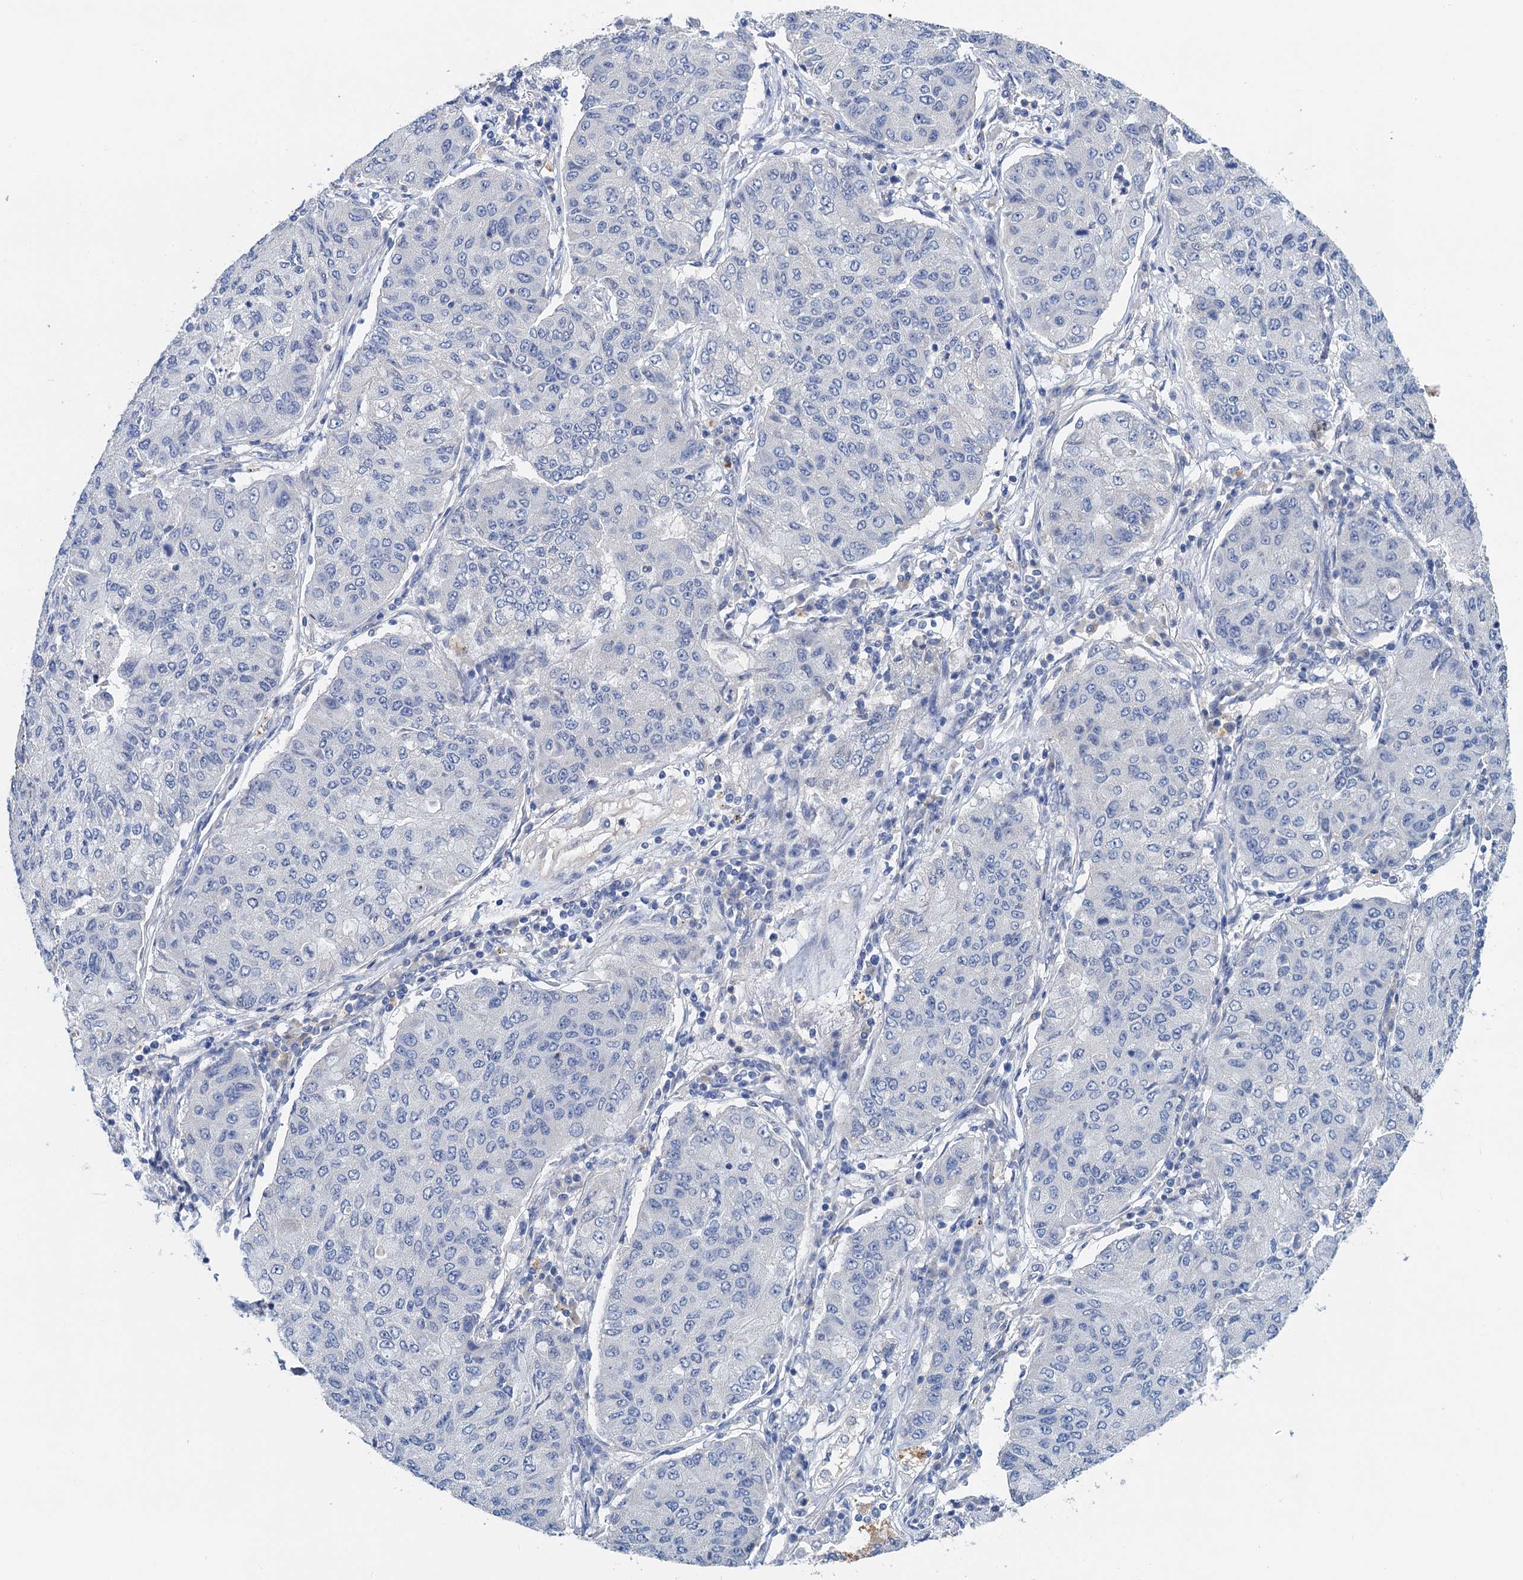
{"staining": {"intensity": "negative", "quantity": "none", "location": "none"}, "tissue": "lung cancer", "cell_type": "Tumor cells", "image_type": "cancer", "snomed": [{"axis": "morphology", "description": "Squamous cell carcinoma, NOS"}, {"axis": "topography", "description": "Lung"}], "caption": "A histopathology image of human squamous cell carcinoma (lung) is negative for staining in tumor cells.", "gene": "TMEM39B", "patient": {"sex": "male", "age": 74}}